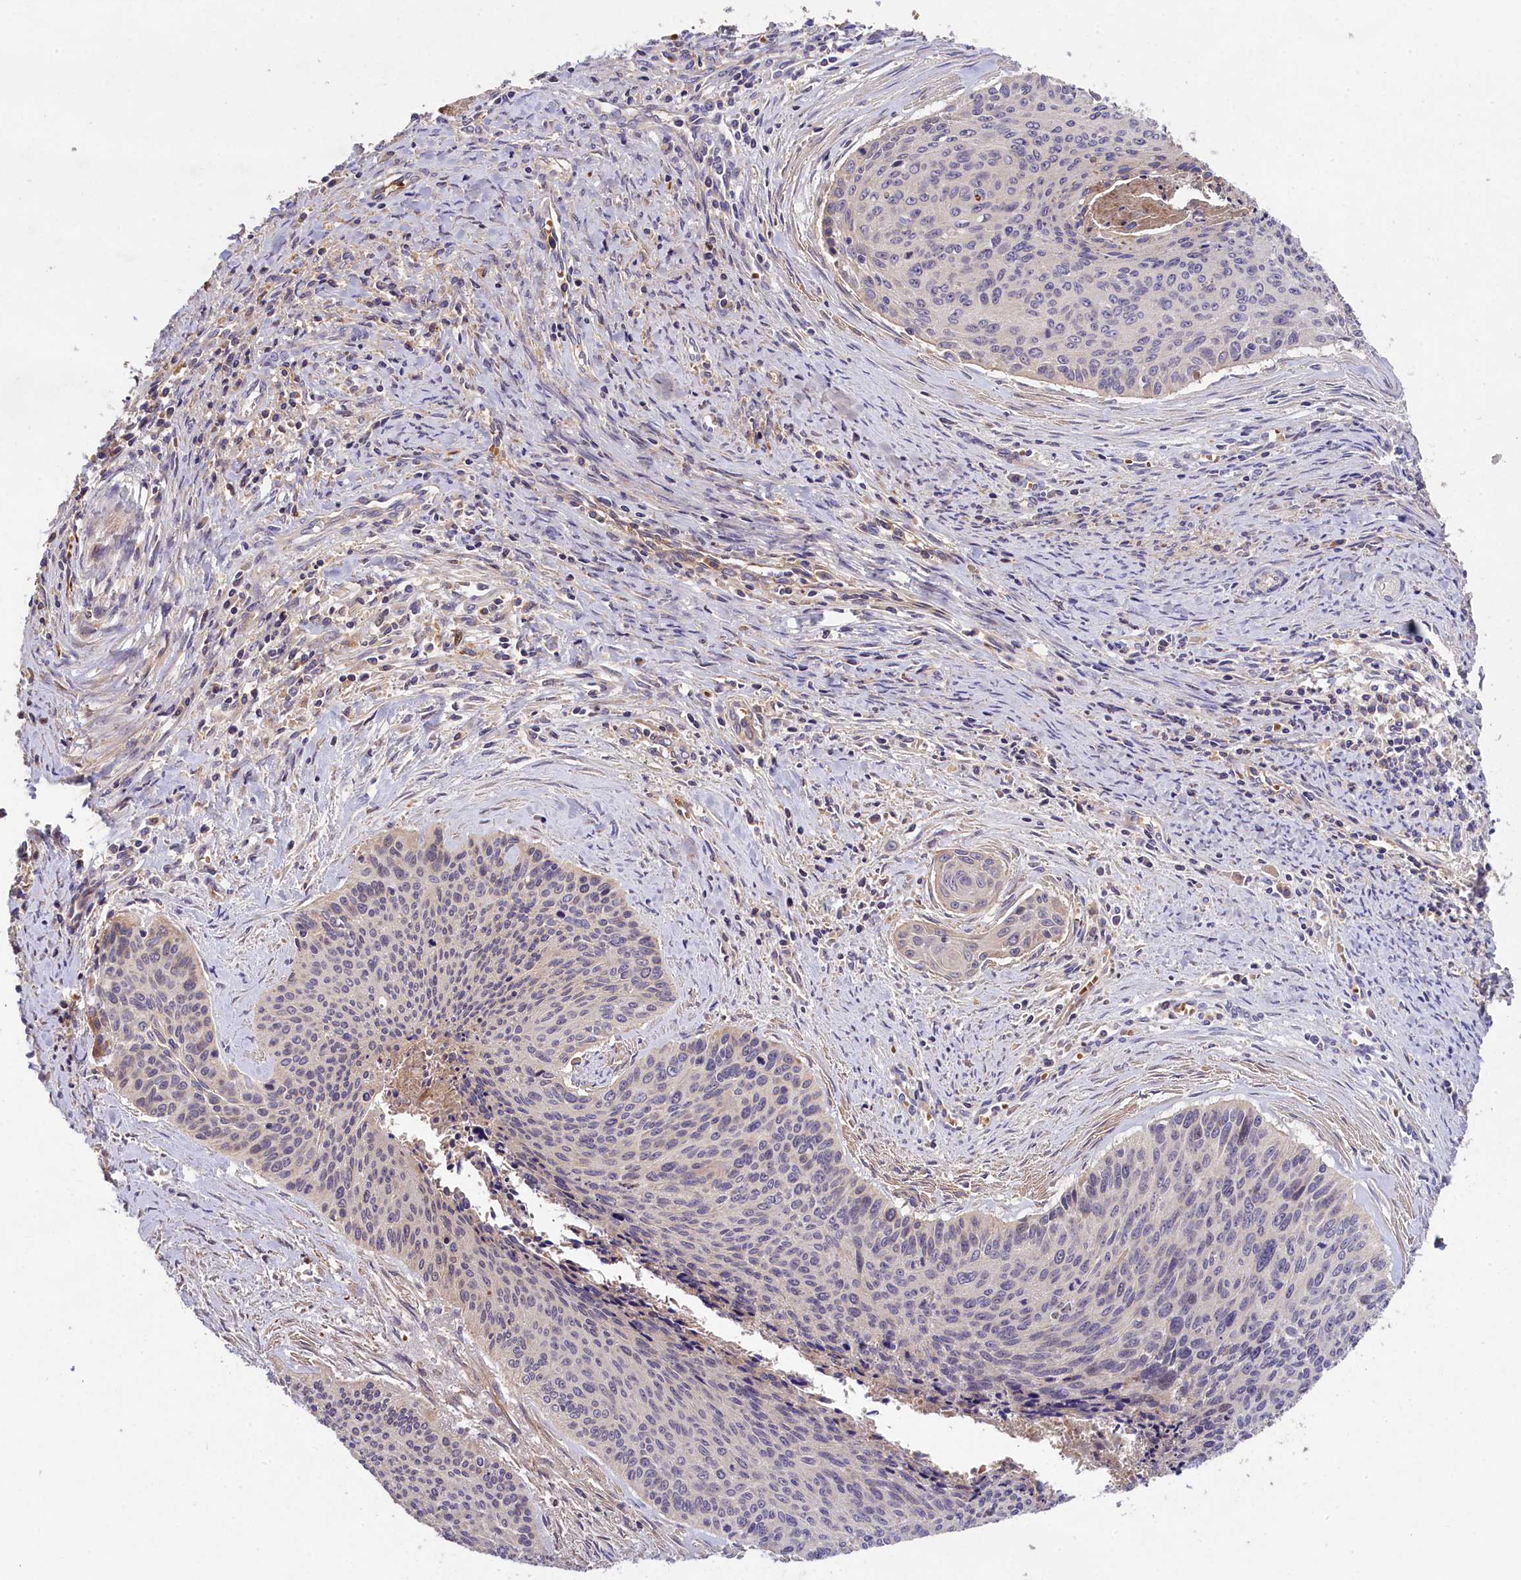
{"staining": {"intensity": "negative", "quantity": "none", "location": "none"}, "tissue": "cervical cancer", "cell_type": "Tumor cells", "image_type": "cancer", "snomed": [{"axis": "morphology", "description": "Squamous cell carcinoma, NOS"}, {"axis": "topography", "description": "Cervix"}], "caption": "DAB immunohistochemical staining of cervical squamous cell carcinoma shows no significant expression in tumor cells.", "gene": "PHAF1", "patient": {"sex": "female", "age": 55}}